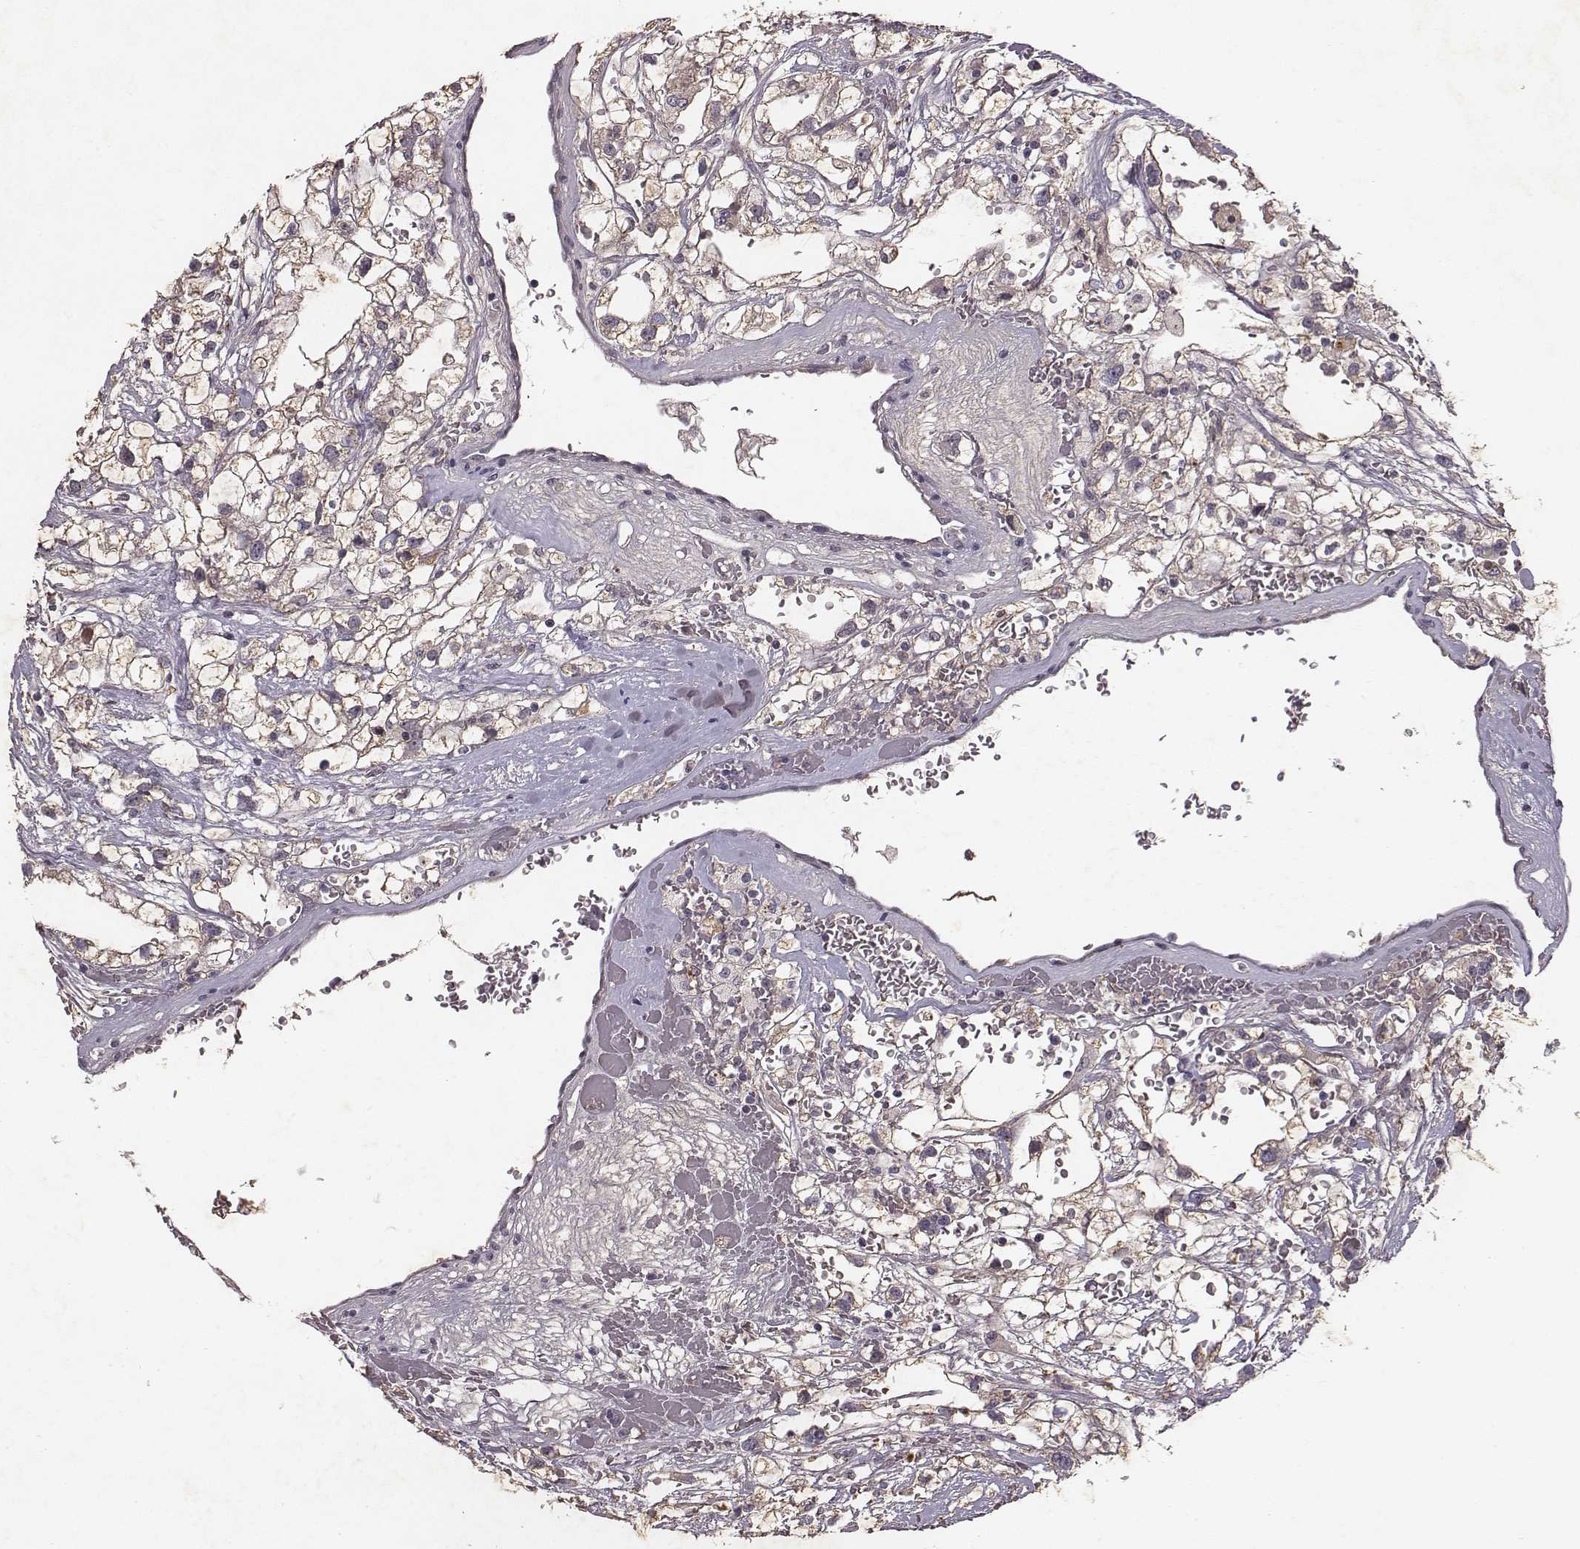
{"staining": {"intensity": "weak", "quantity": "25%-75%", "location": "cytoplasmic/membranous"}, "tissue": "renal cancer", "cell_type": "Tumor cells", "image_type": "cancer", "snomed": [{"axis": "morphology", "description": "Adenocarcinoma, NOS"}, {"axis": "topography", "description": "Kidney"}], "caption": "Protein analysis of adenocarcinoma (renal) tissue displays weak cytoplasmic/membranous expression in approximately 25%-75% of tumor cells.", "gene": "SLC22A6", "patient": {"sex": "male", "age": 59}}